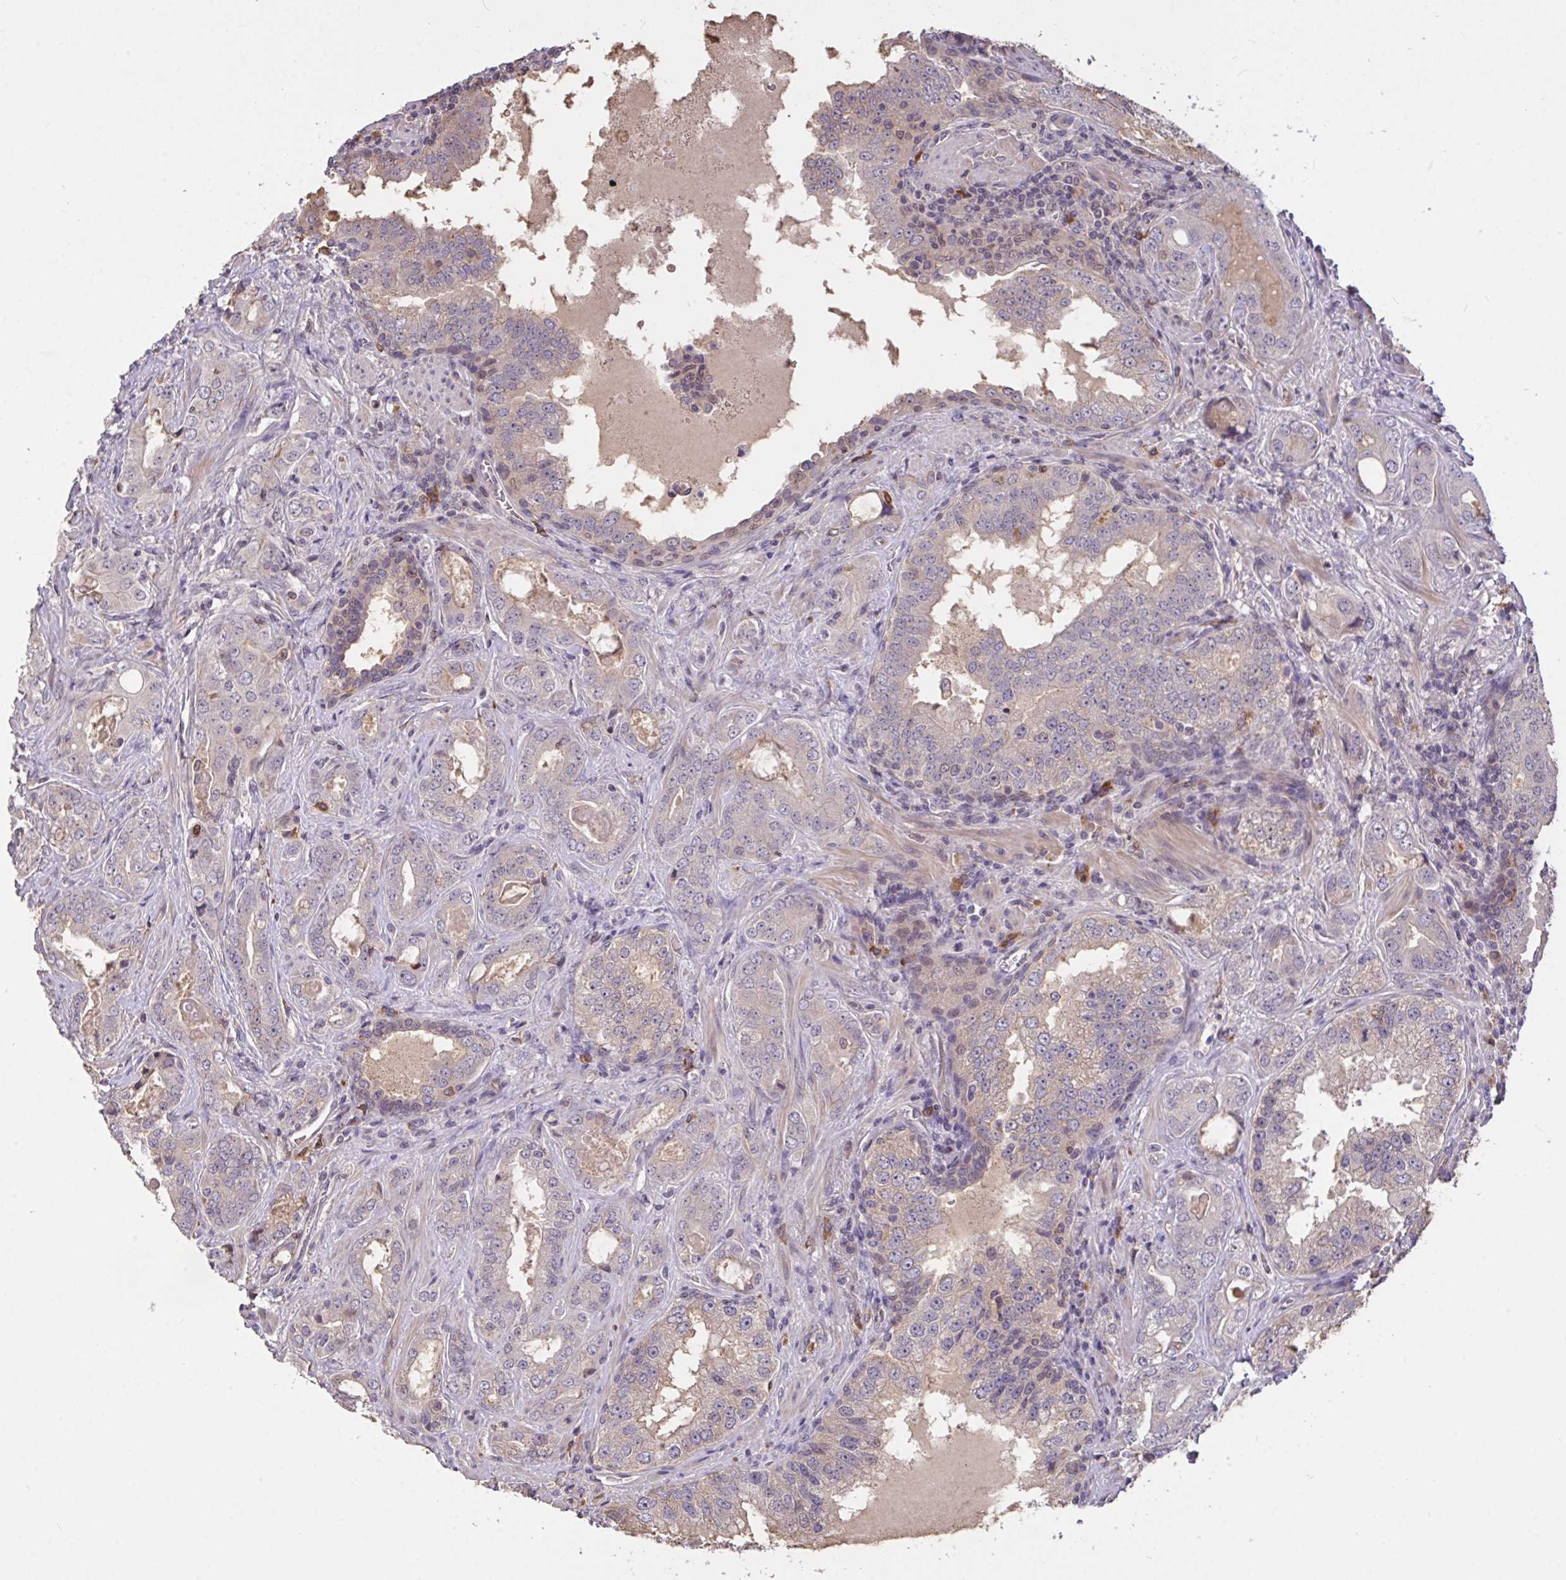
{"staining": {"intensity": "negative", "quantity": "none", "location": "none"}, "tissue": "prostate cancer", "cell_type": "Tumor cells", "image_type": "cancer", "snomed": [{"axis": "morphology", "description": "Adenocarcinoma, High grade"}, {"axis": "topography", "description": "Prostate"}], "caption": "Immunohistochemical staining of prostate cancer (adenocarcinoma (high-grade)) demonstrates no significant expression in tumor cells.", "gene": "FCER1A", "patient": {"sex": "male", "age": 67}}